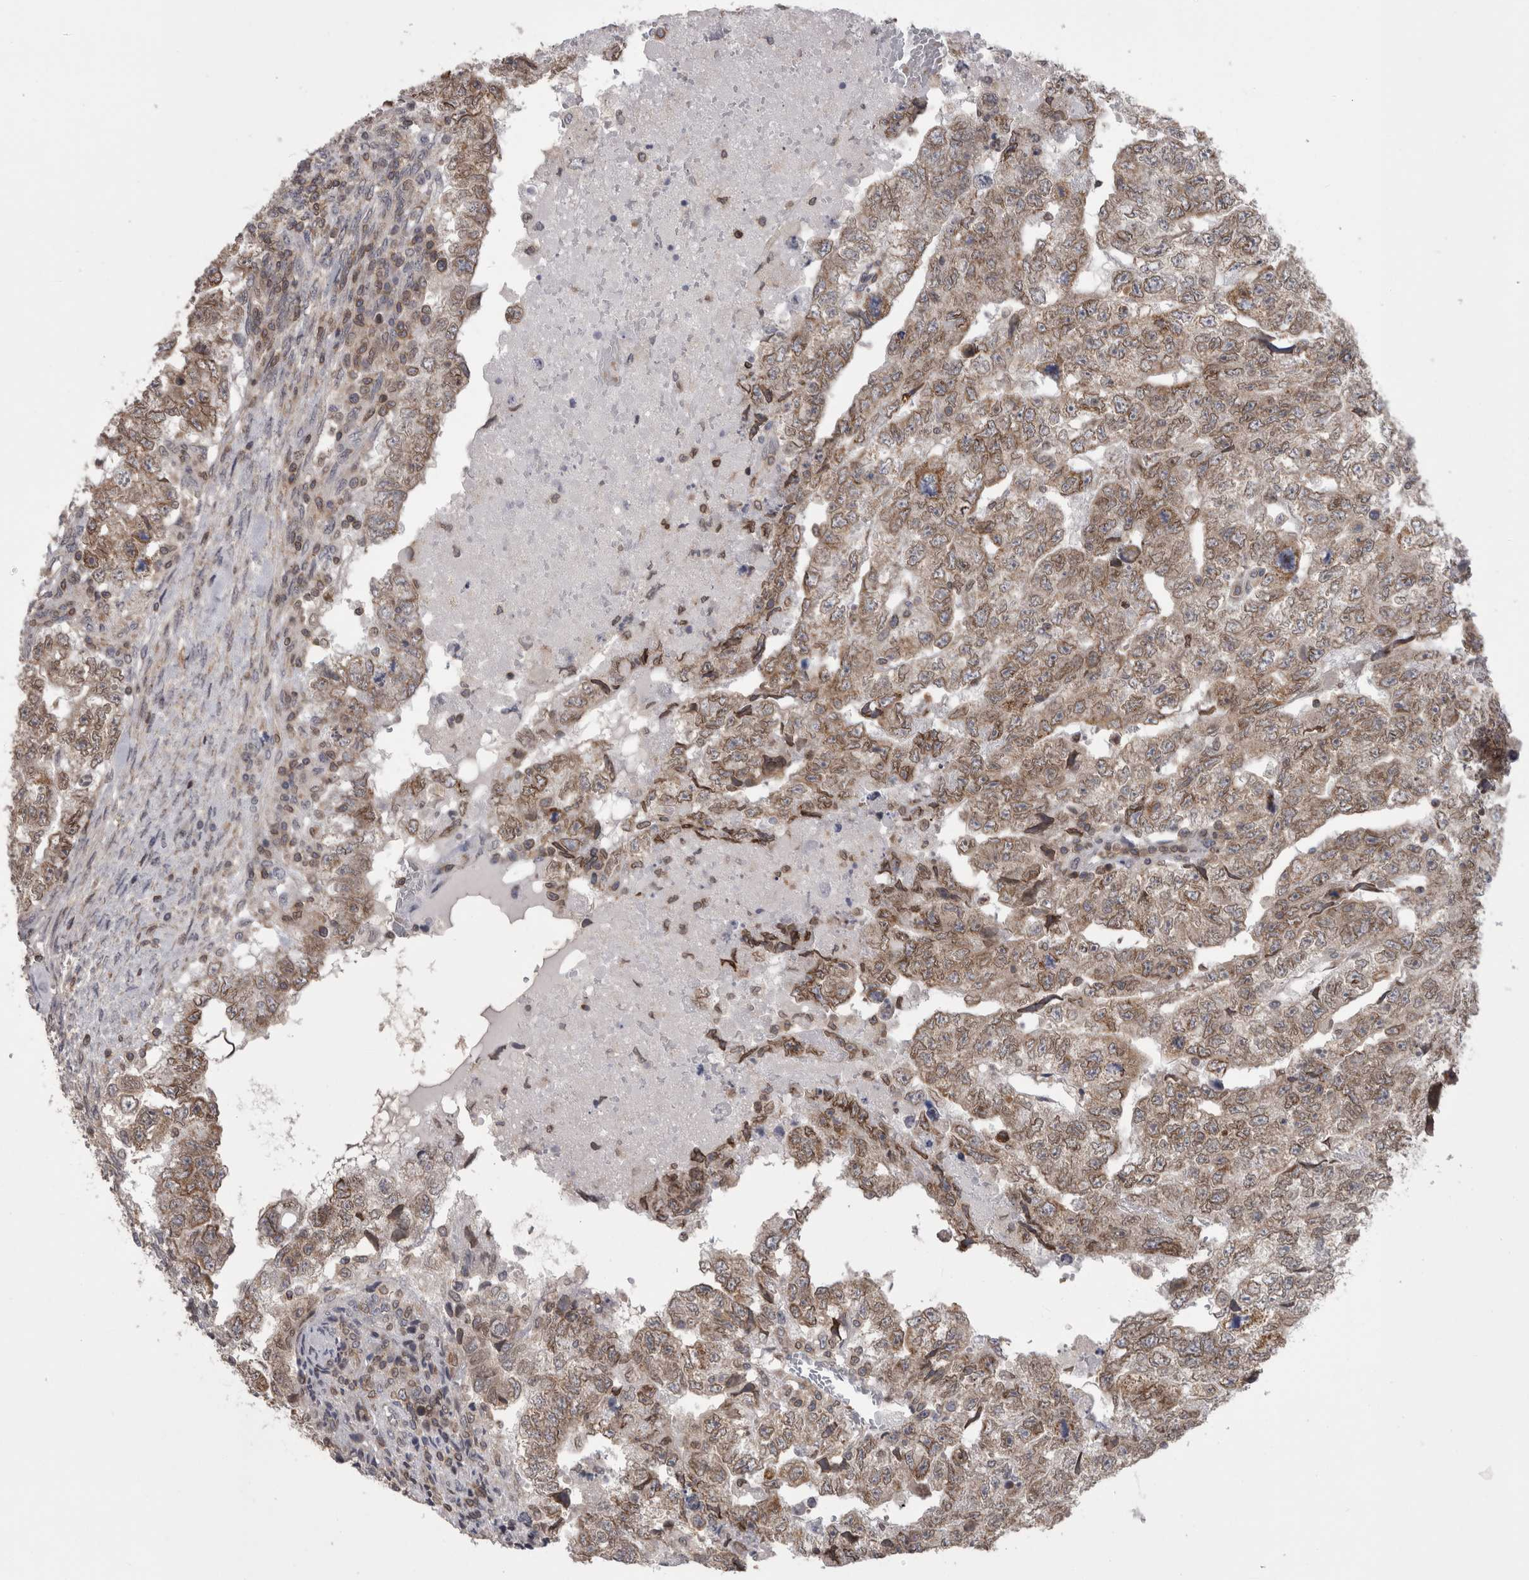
{"staining": {"intensity": "moderate", "quantity": ">75%", "location": "cytoplasmic/membranous"}, "tissue": "testis cancer", "cell_type": "Tumor cells", "image_type": "cancer", "snomed": [{"axis": "morphology", "description": "Carcinoma, Embryonal, NOS"}, {"axis": "topography", "description": "Testis"}], "caption": "Tumor cells demonstrate medium levels of moderate cytoplasmic/membranous positivity in approximately >75% of cells in embryonal carcinoma (testis).", "gene": "DARS2", "patient": {"sex": "male", "age": 36}}